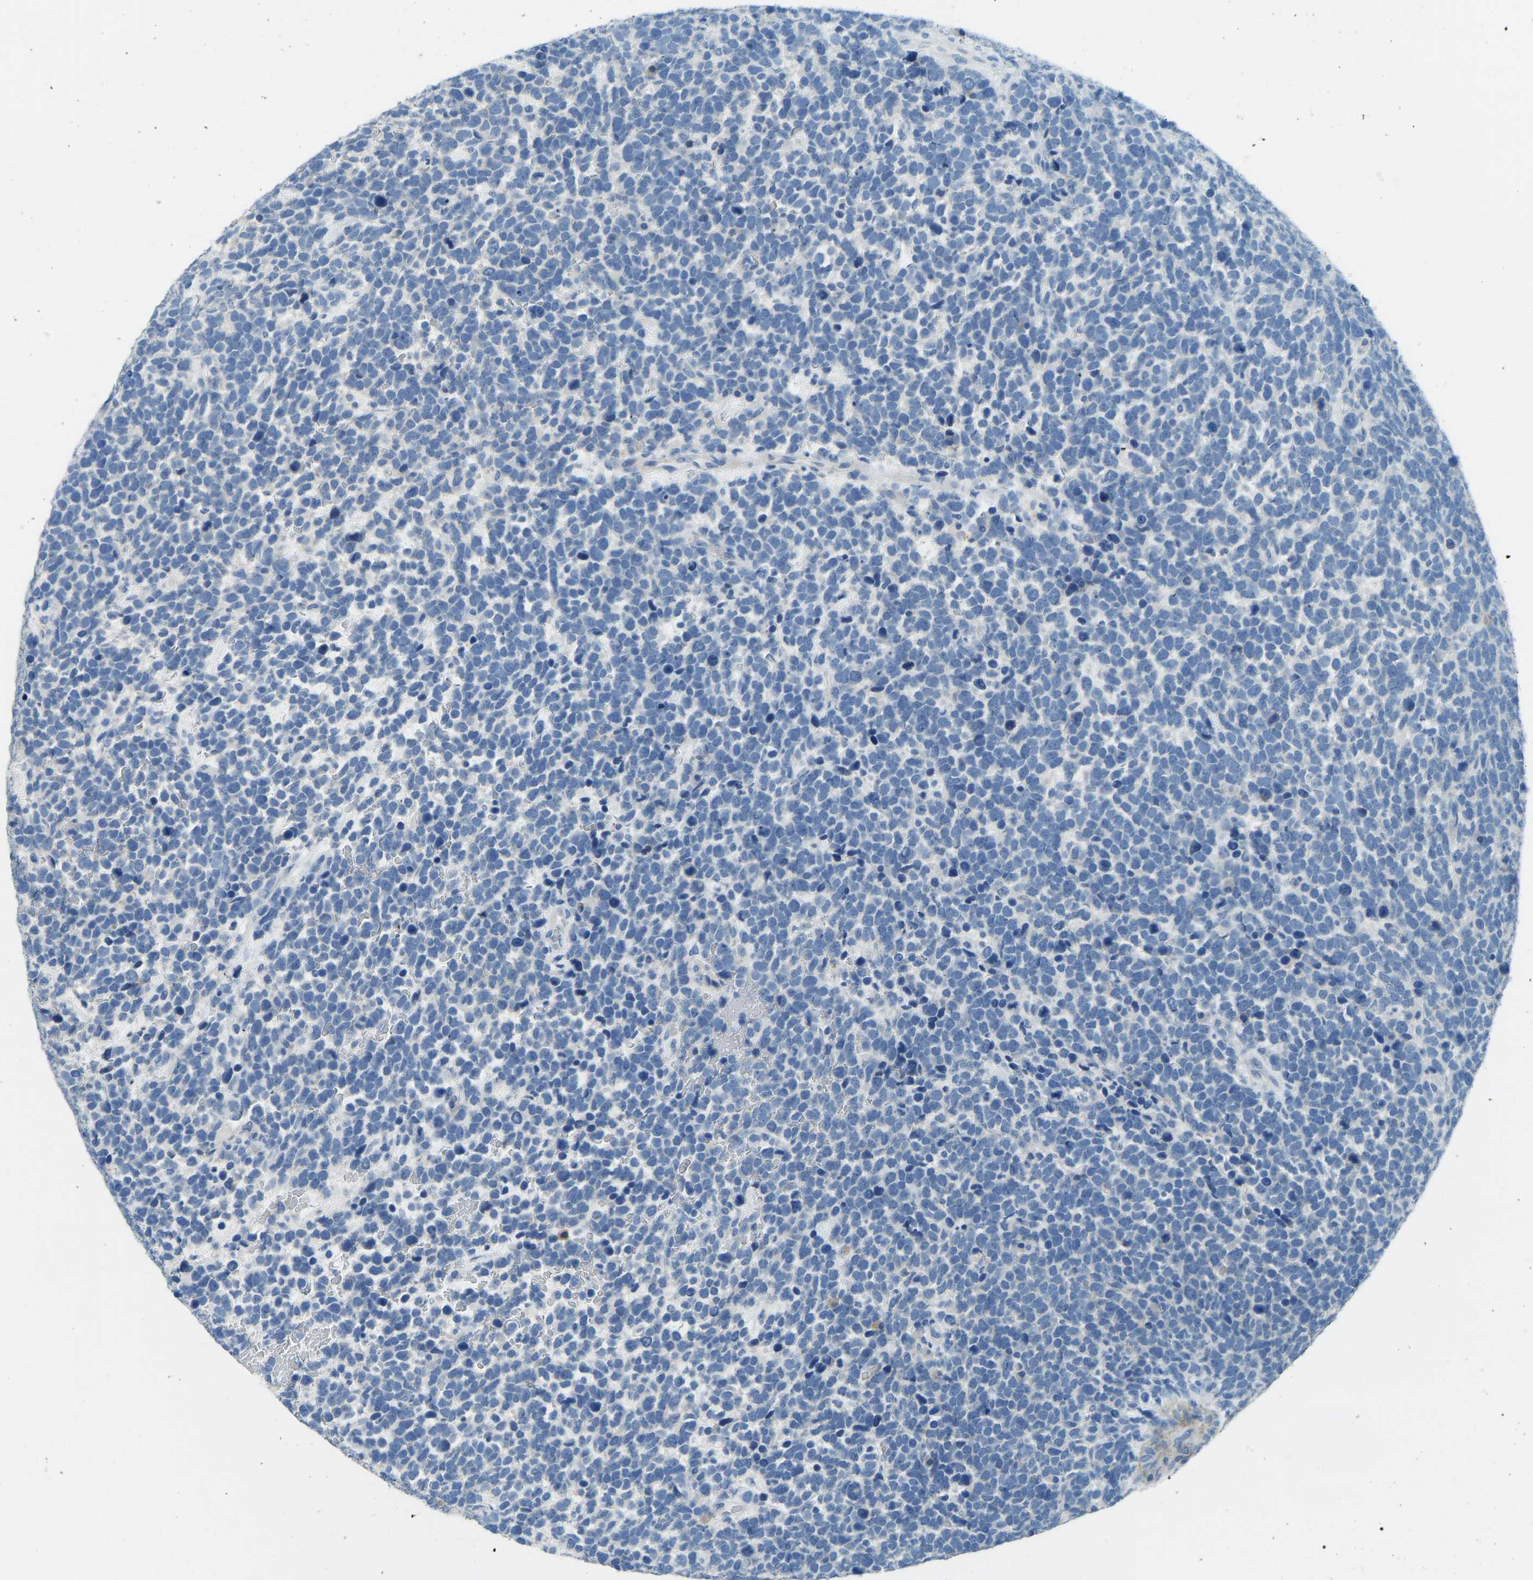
{"staining": {"intensity": "negative", "quantity": "none", "location": "none"}, "tissue": "urothelial cancer", "cell_type": "Tumor cells", "image_type": "cancer", "snomed": [{"axis": "morphology", "description": "Urothelial carcinoma, High grade"}, {"axis": "topography", "description": "Urinary bladder"}], "caption": "Immunohistochemical staining of urothelial carcinoma (high-grade) displays no significant positivity in tumor cells.", "gene": "ATP1A1", "patient": {"sex": "female", "age": 82}}